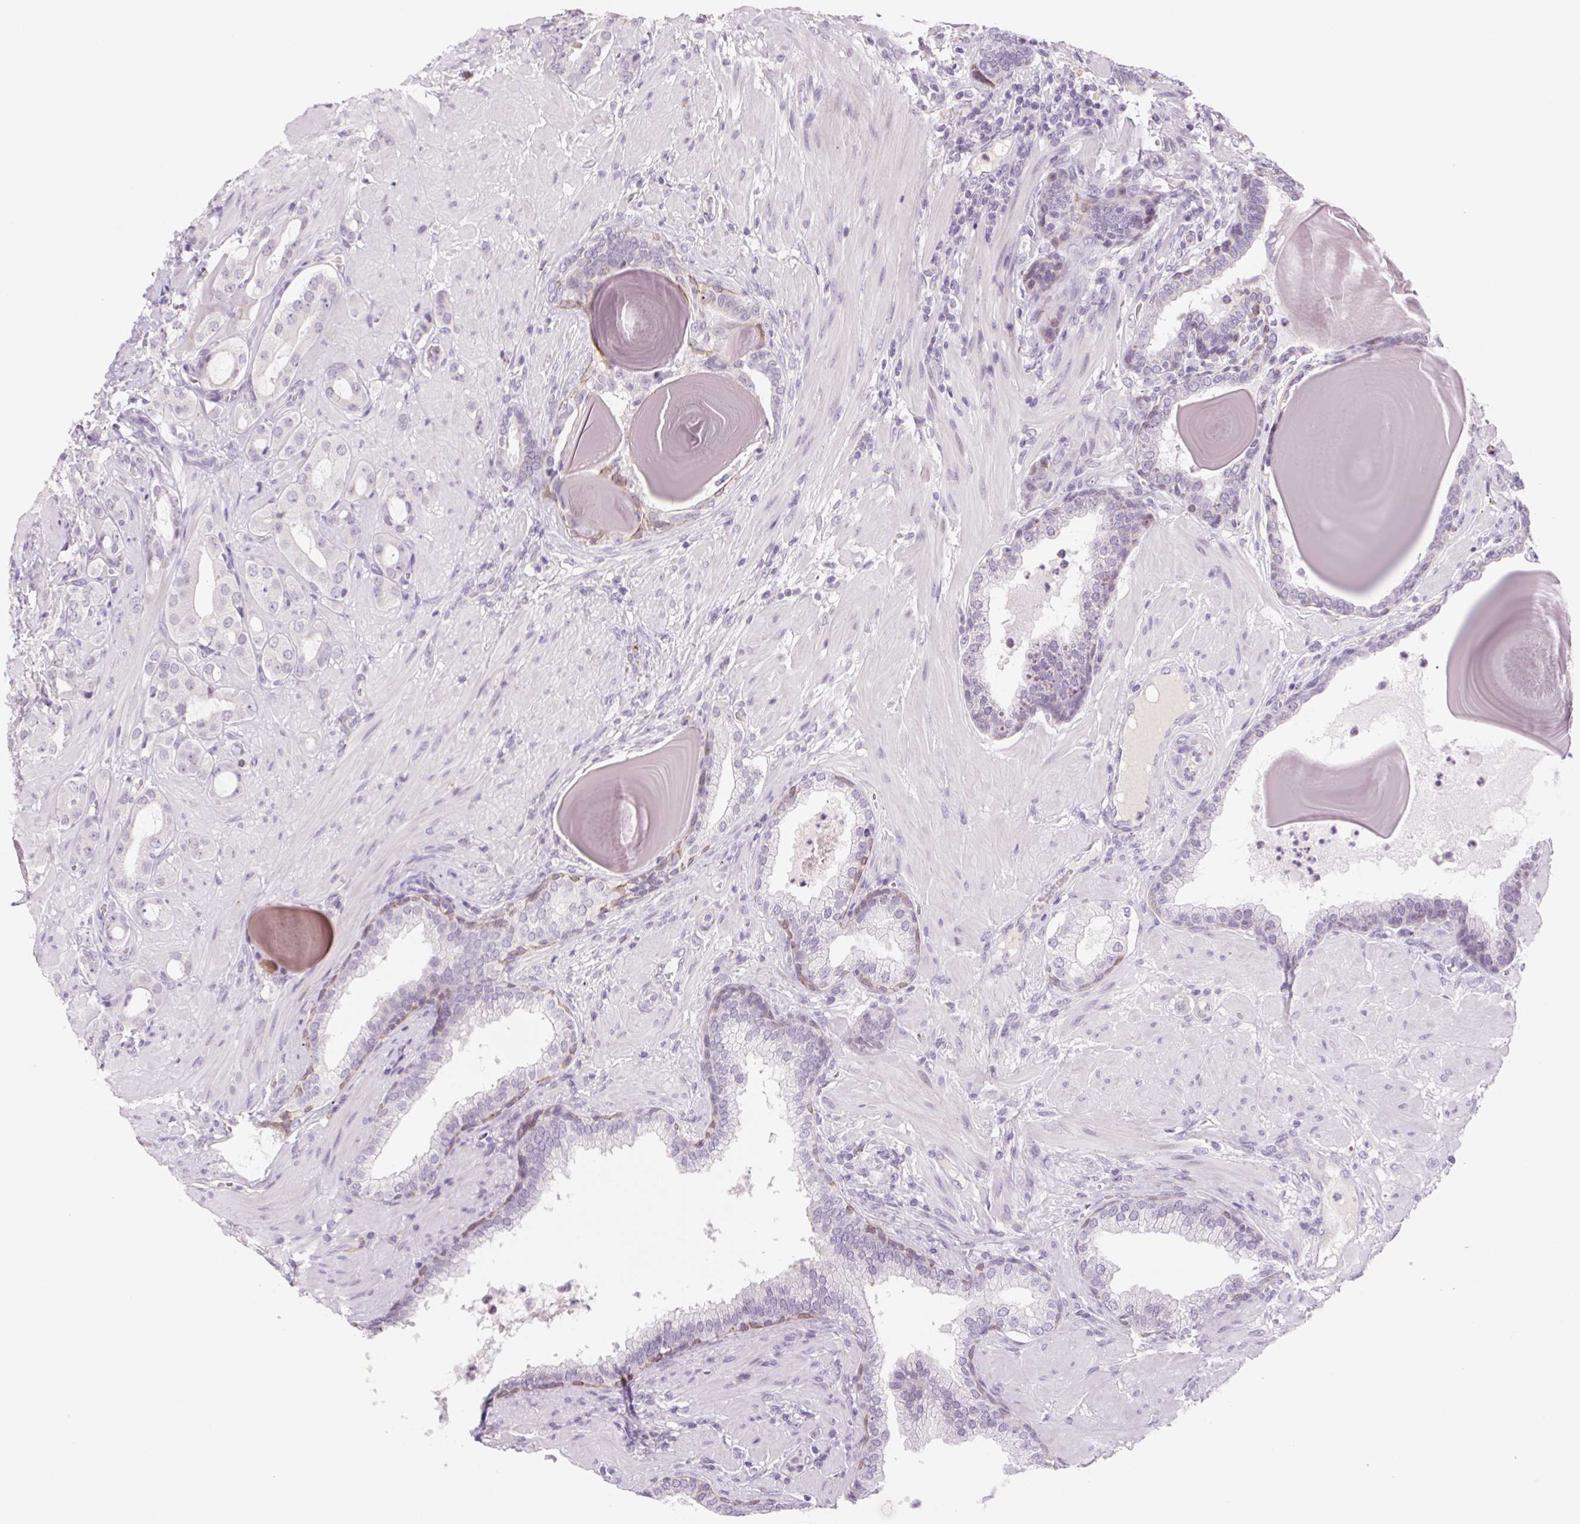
{"staining": {"intensity": "negative", "quantity": "none", "location": "none"}, "tissue": "prostate cancer", "cell_type": "Tumor cells", "image_type": "cancer", "snomed": [{"axis": "morphology", "description": "Adenocarcinoma, Low grade"}, {"axis": "topography", "description": "Prostate"}], "caption": "IHC of human prostate adenocarcinoma (low-grade) demonstrates no staining in tumor cells. (Stains: DAB (3,3'-diaminobenzidine) immunohistochemistry with hematoxylin counter stain, Microscopy: brightfield microscopy at high magnification).", "gene": "KRT1", "patient": {"sex": "male", "age": 57}}